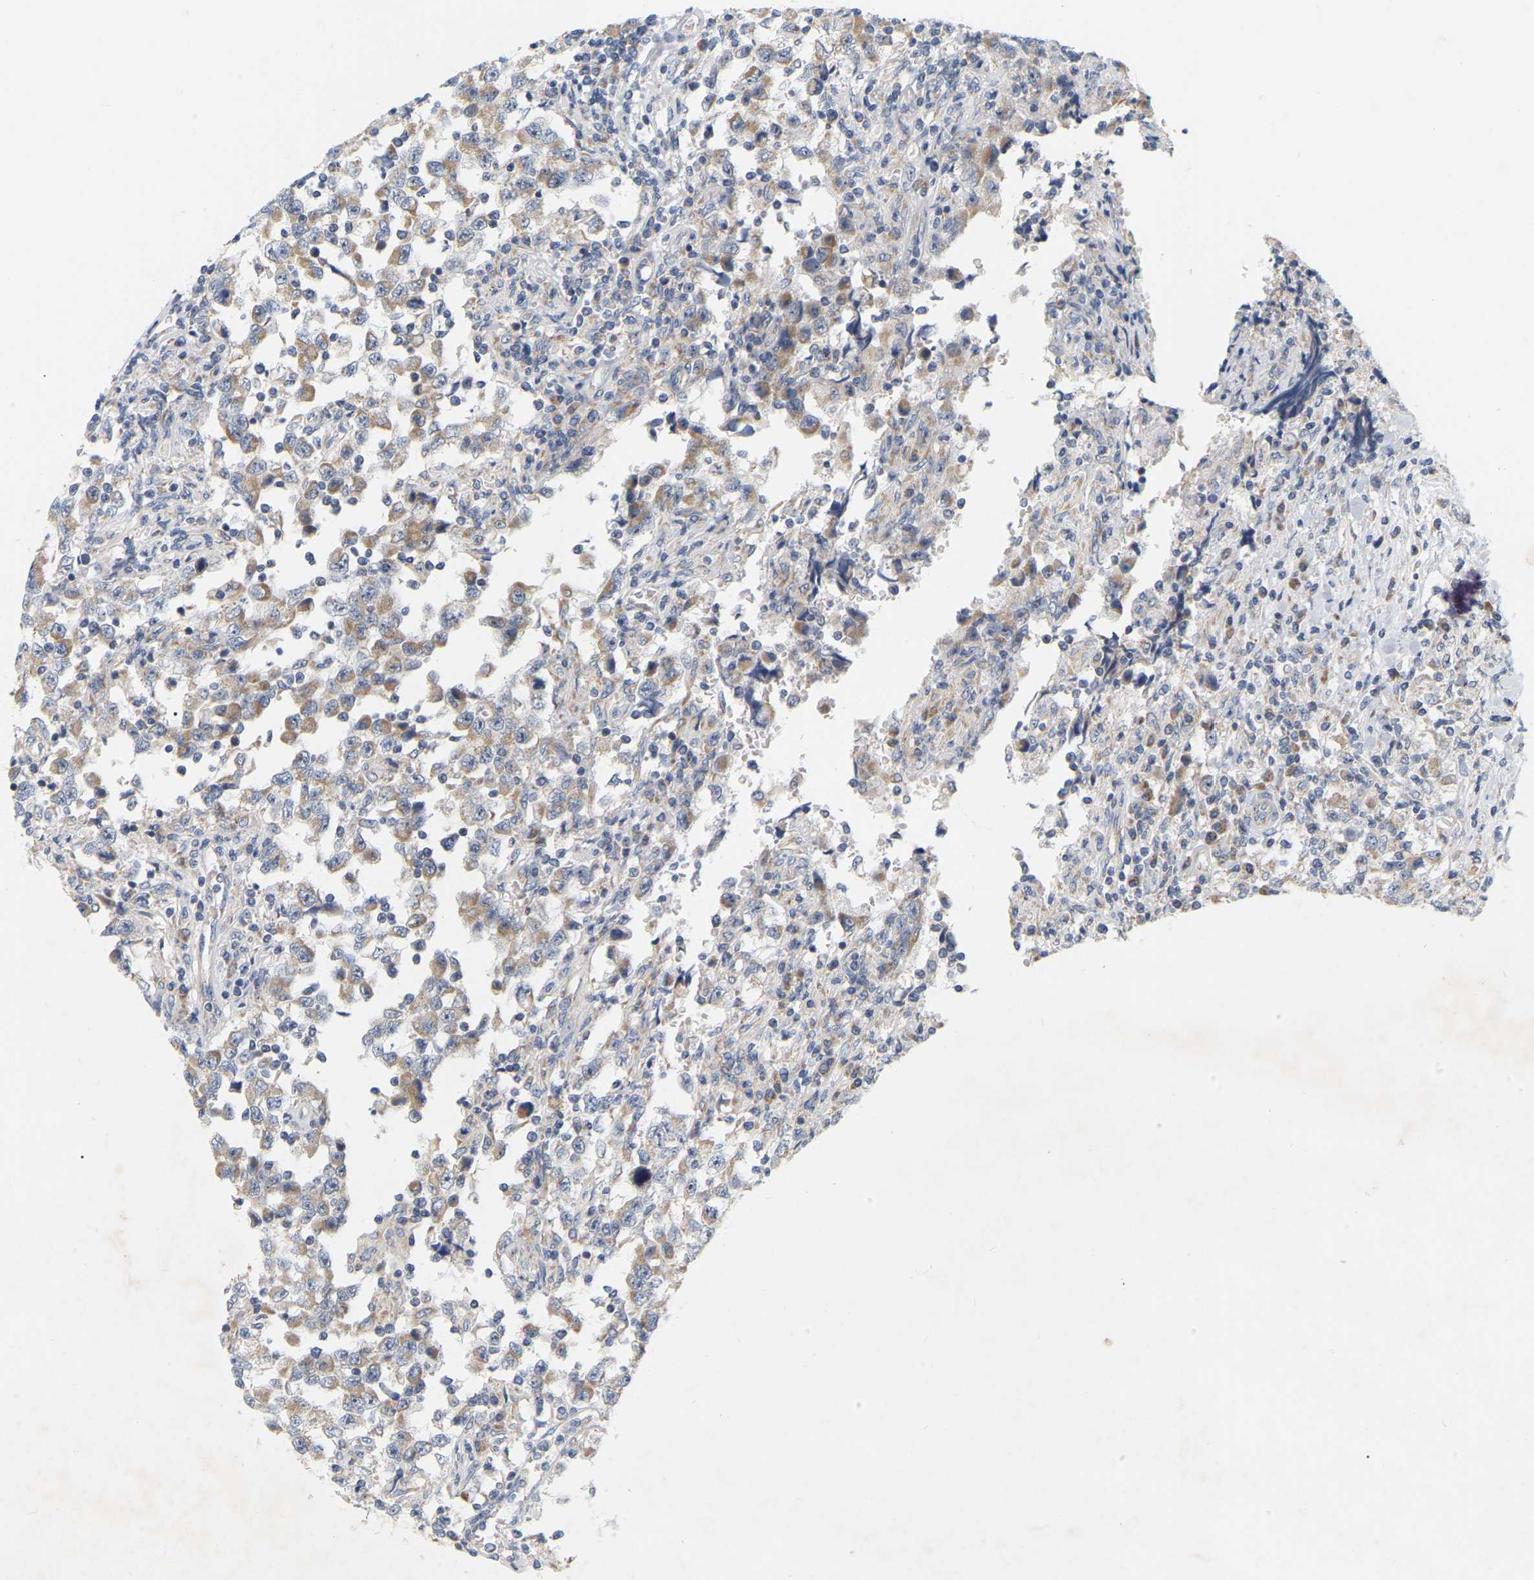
{"staining": {"intensity": "moderate", "quantity": ">75%", "location": "cytoplasmic/membranous"}, "tissue": "testis cancer", "cell_type": "Tumor cells", "image_type": "cancer", "snomed": [{"axis": "morphology", "description": "Carcinoma, Embryonal, NOS"}, {"axis": "topography", "description": "Testis"}], "caption": "The immunohistochemical stain highlights moderate cytoplasmic/membranous expression in tumor cells of testis cancer tissue.", "gene": "MINDY4", "patient": {"sex": "male", "age": 21}}